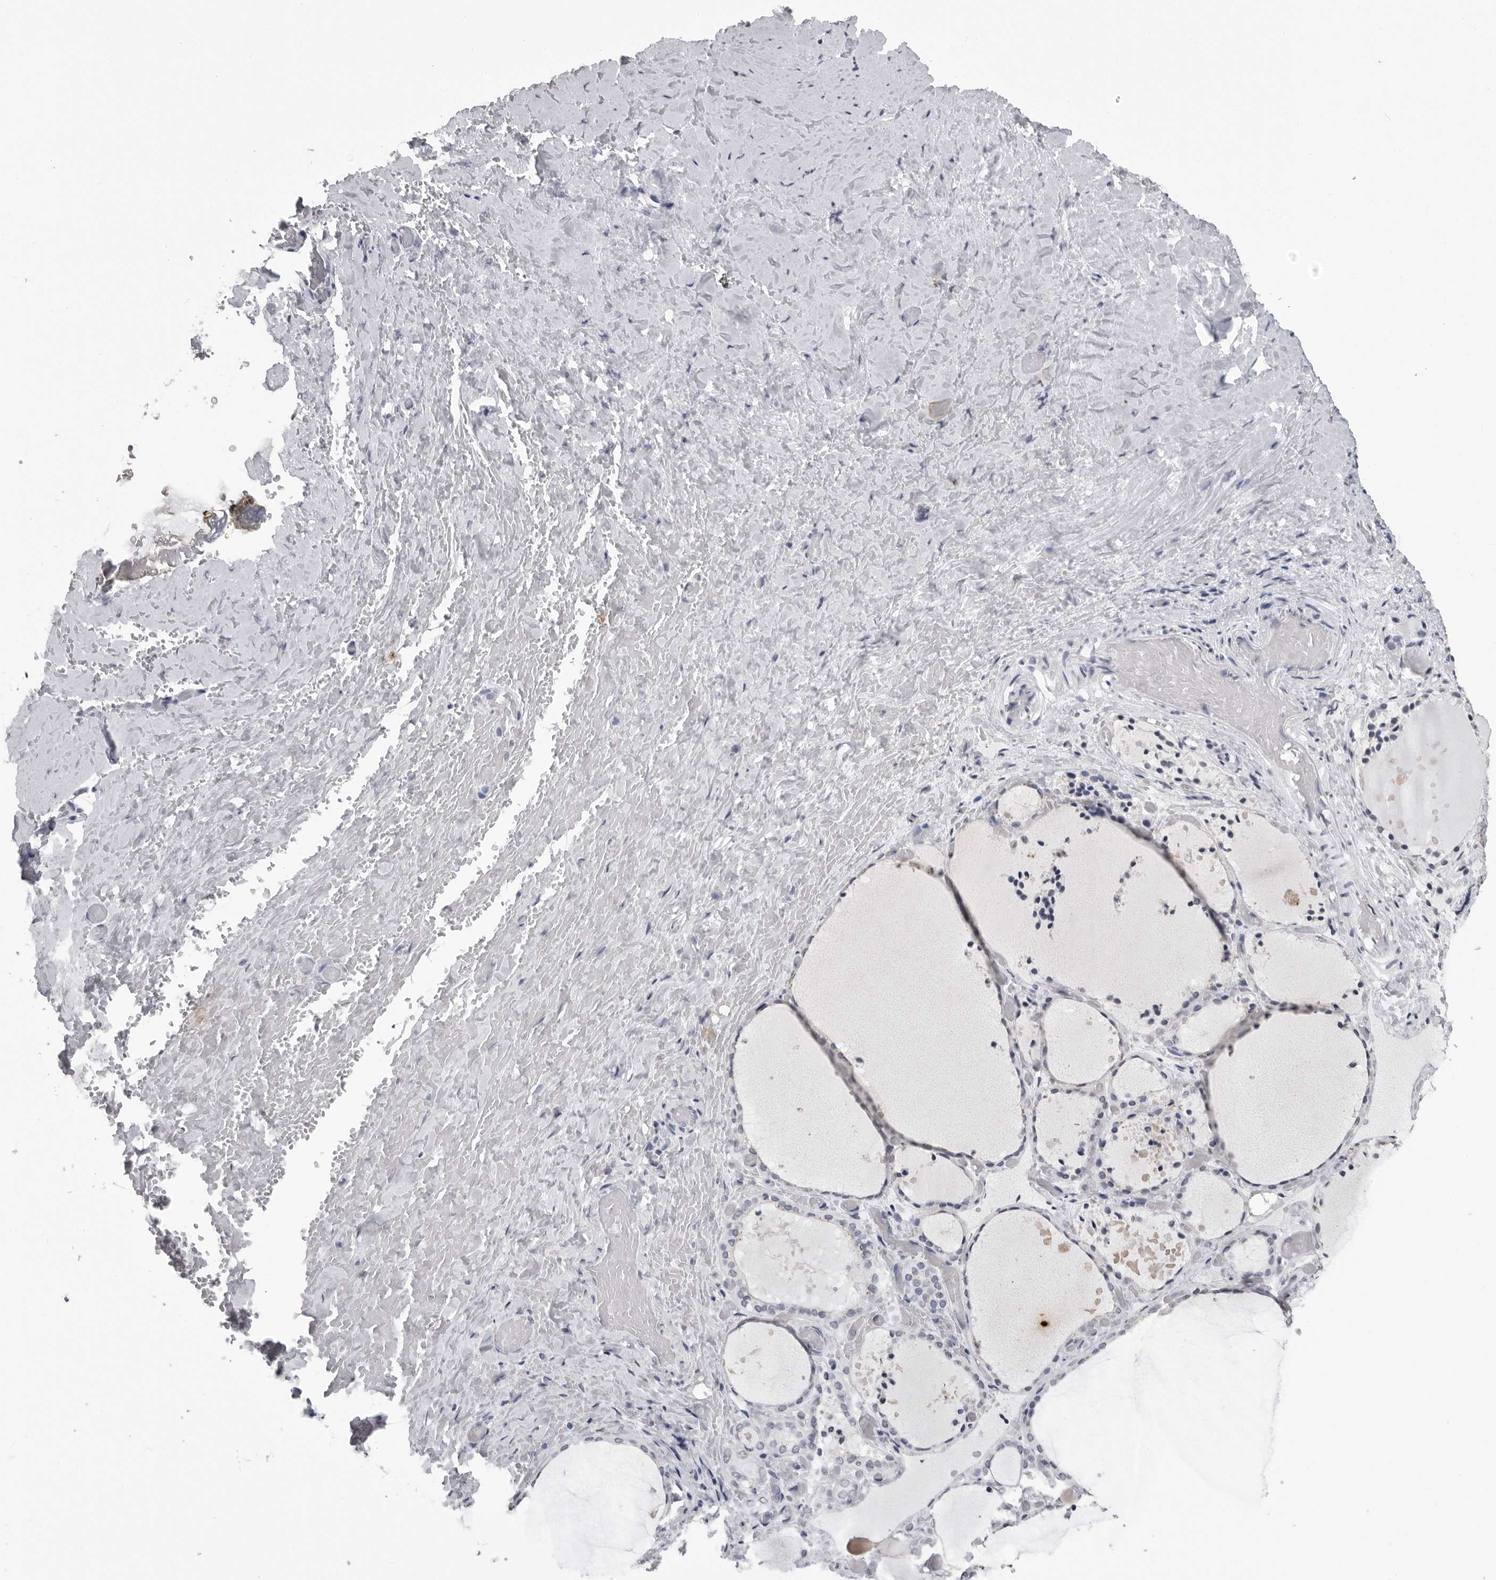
{"staining": {"intensity": "negative", "quantity": "none", "location": "none"}, "tissue": "thyroid gland", "cell_type": "Glandular cells", "image_type": "normal", "snomed": [{"axis": "morphology", "description": "Normal tissue, NOS"}, {"axis": "topography", "description": "Thyroid gland"}], "caption": "Thyroid gland stained for a protein using immunohistochemistry displays no positivity glandular cells.", "gene": "HEPACAM", "patient": {"sex": "female", "age": 44}}